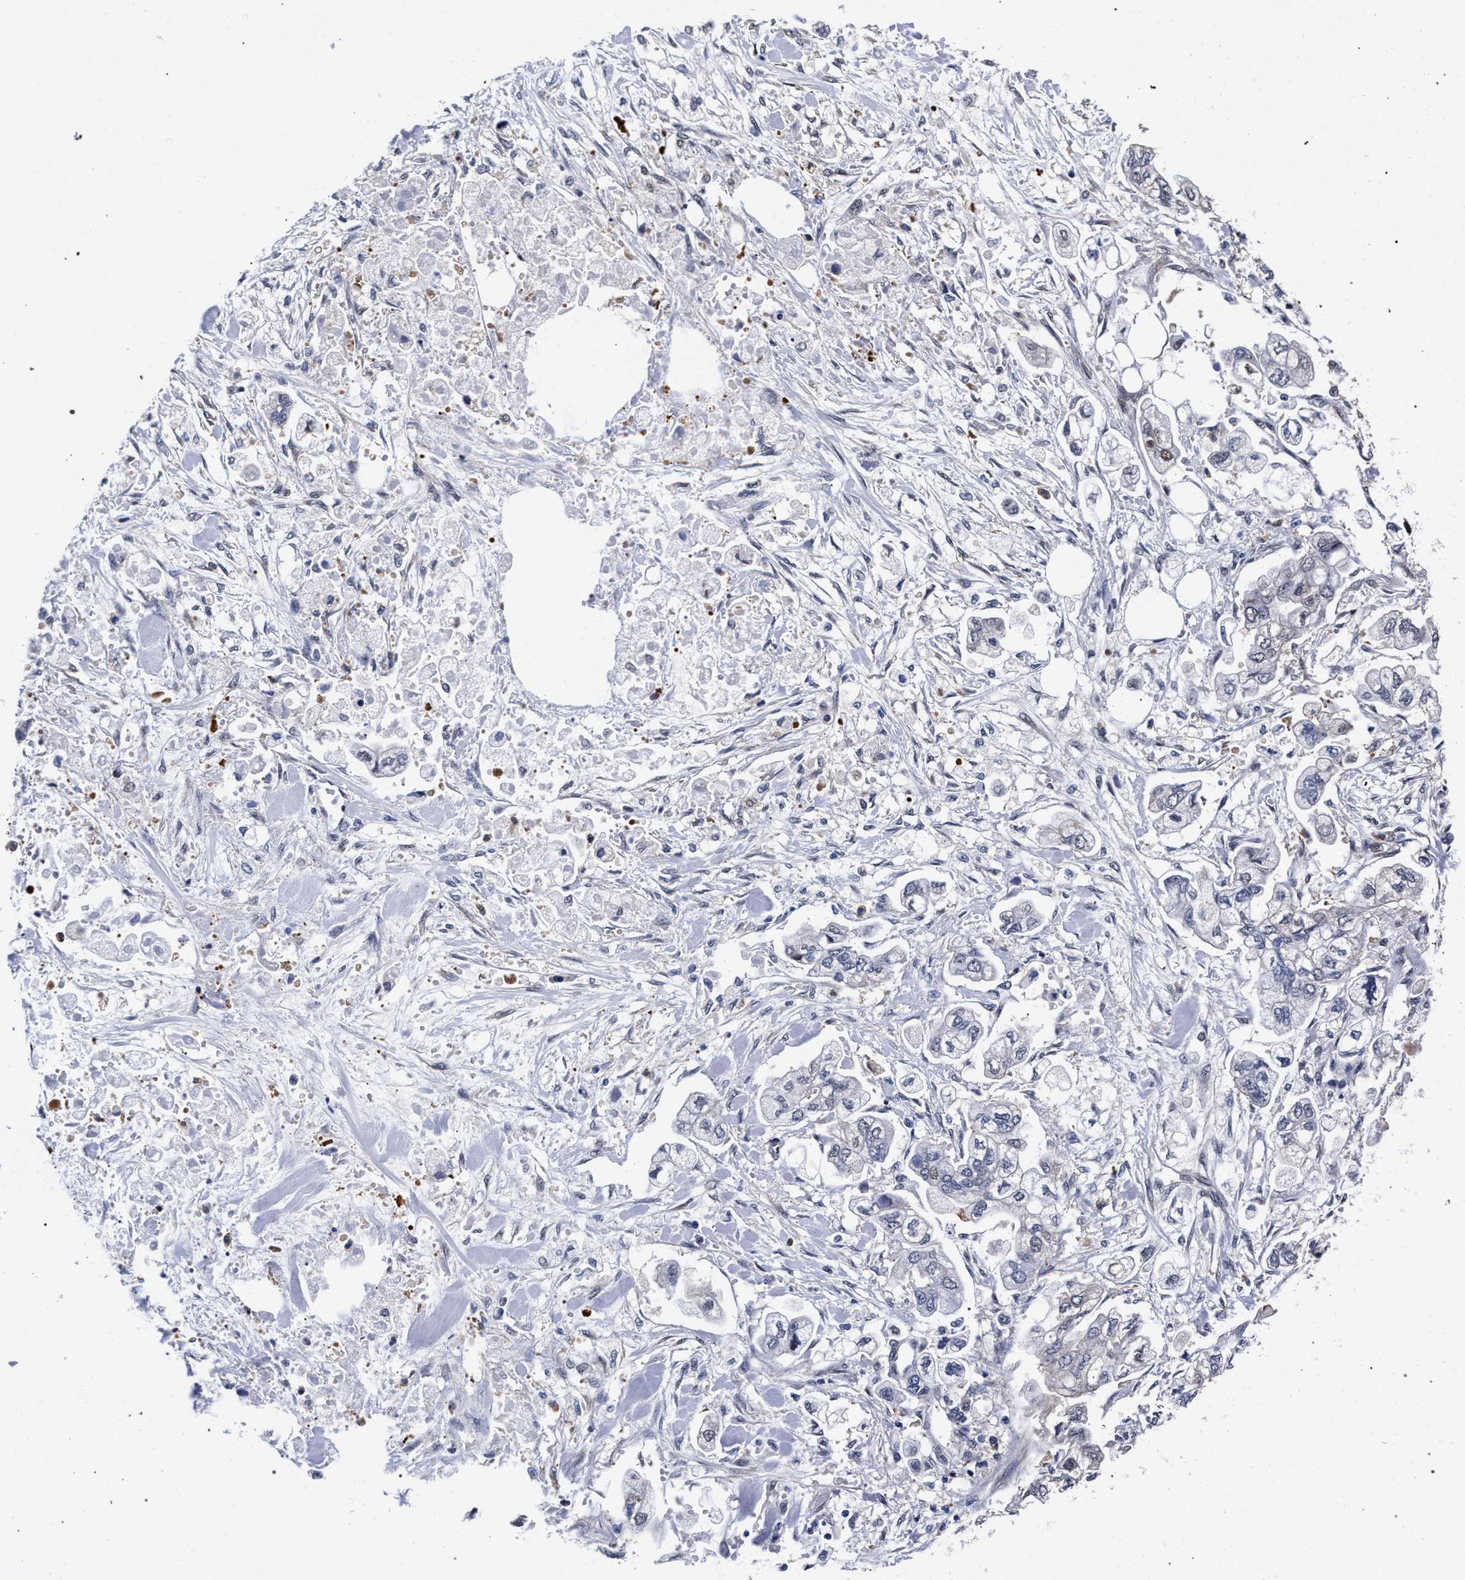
{"staining": {"intensity": "negative", "quantity": "none", "location": "none"}, "tissue": "stomach cancer", "cell_type": "Tumor cells", "image_type": "cancer", "snomed": [{"axis": "morphology", "description": "Normal tissue, NOS"}, {"axis": "morphology", "description": "Adenocarcinoma, NOS"}, {"axis": "topography", "description": "Stomach"}], "caption": "Photomicrograph shows no protein expression in tumor cells of stomach cancer (adenocarcinoma) tissue.", "gene": "ZNF462", "patient": {"sex": "male", "age": 62}}